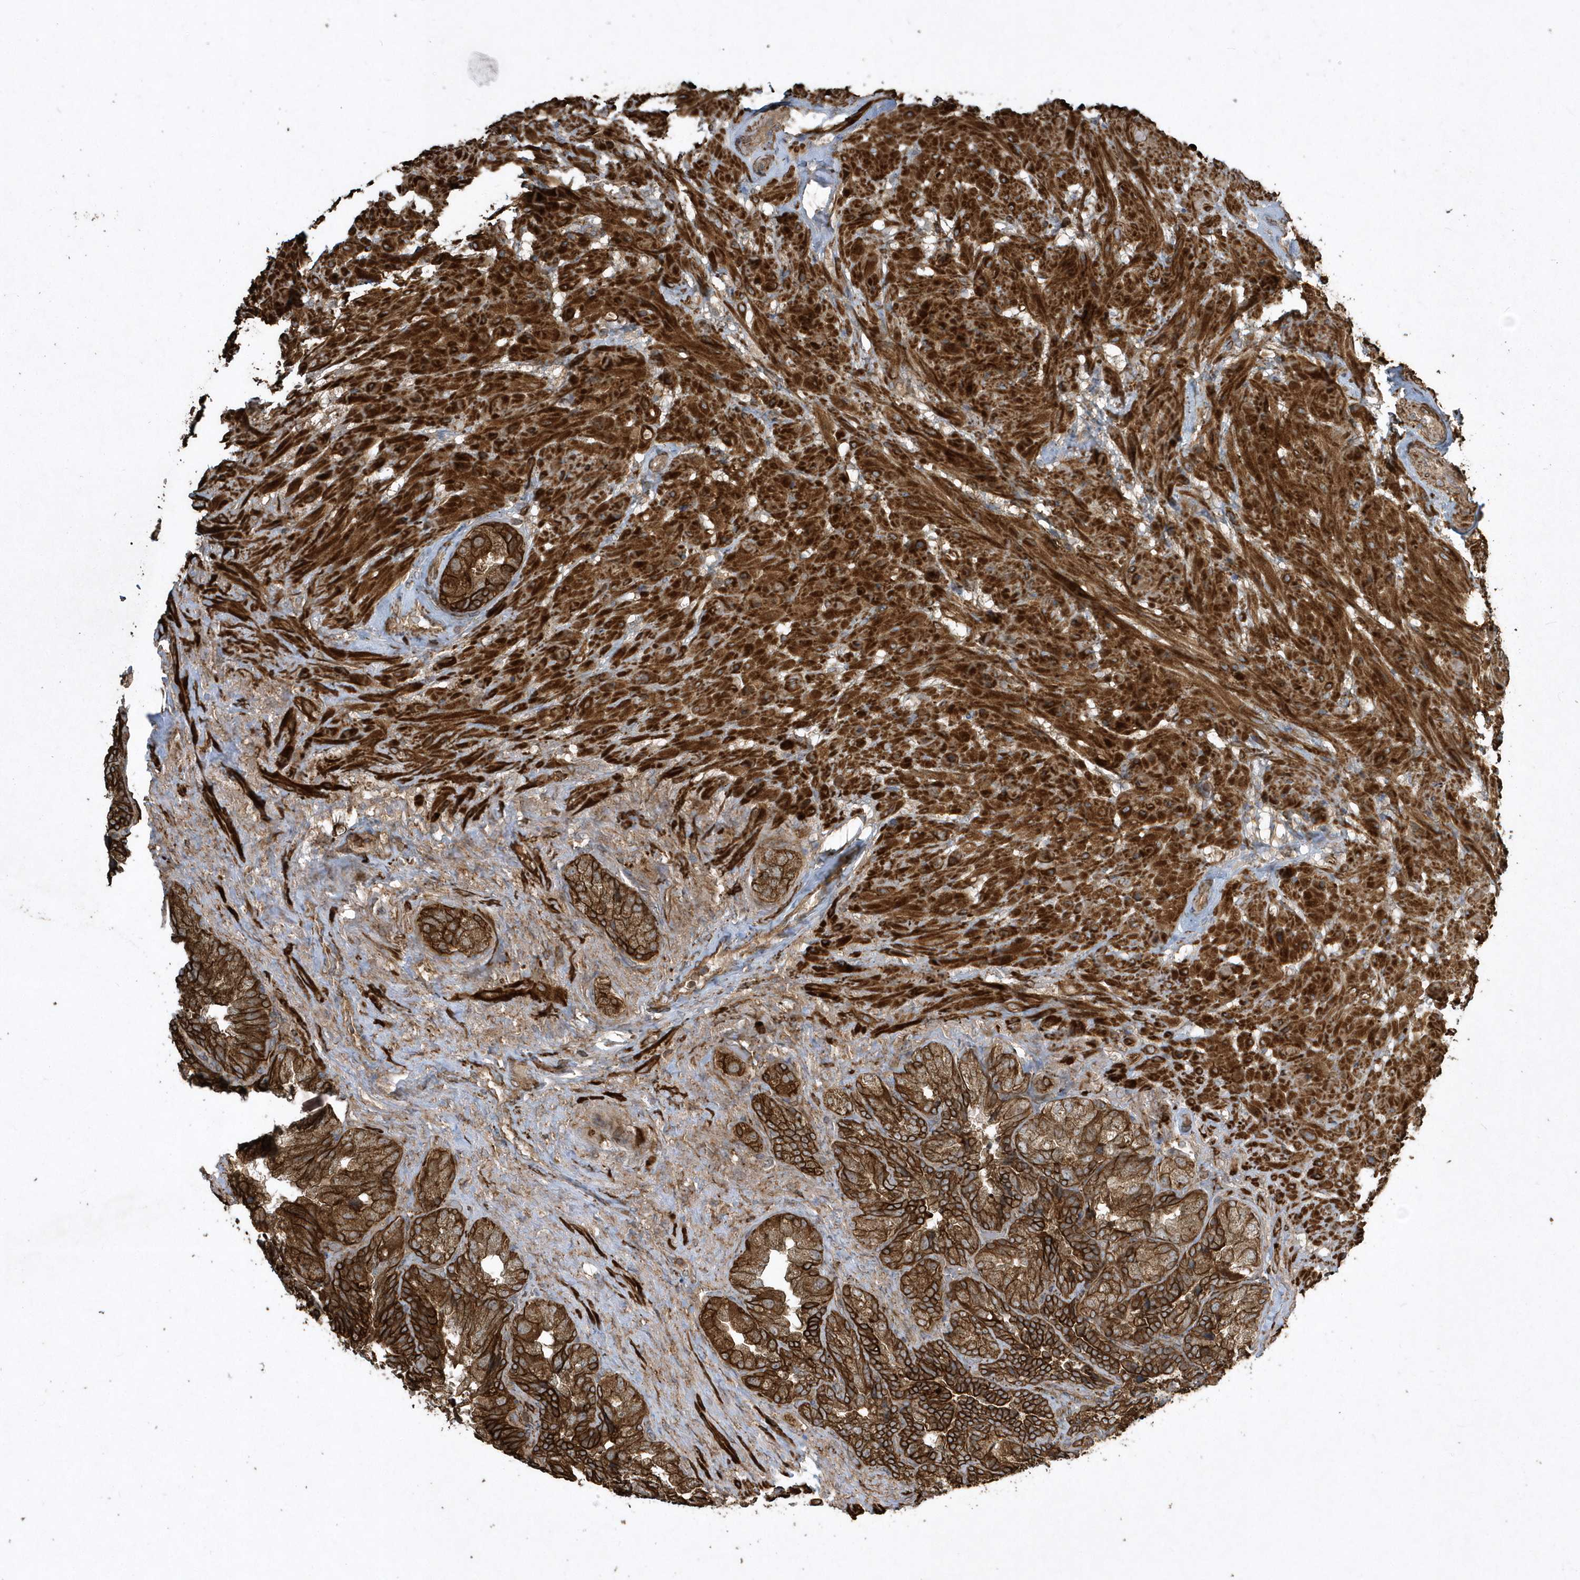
{"staining": {"intensity": "strong", "quantity": ">75%", "location": "cytoplasmic/membranous"}, "tissue": "seminal vesicle", "cell_type": "Glandular cells", "image_type": "normal", "snomed": [{"axis": "morphology", "description": "Normal tissue, NOS"}, {"axis": "topography", "description": "Seminal veicle"}, {"axis": "topography", "description": "Peripheral nerve tissue"}], "caption": "The immunohistochemical stain labels strong cytoplasmic/membranous positivity in glandular cells of unremarkable seminal vesicle. (Brightfield microscopy of DAB IHC at high magnification).", "gene": "SENP8", "patient": {"sex": "male", "age": 63}}